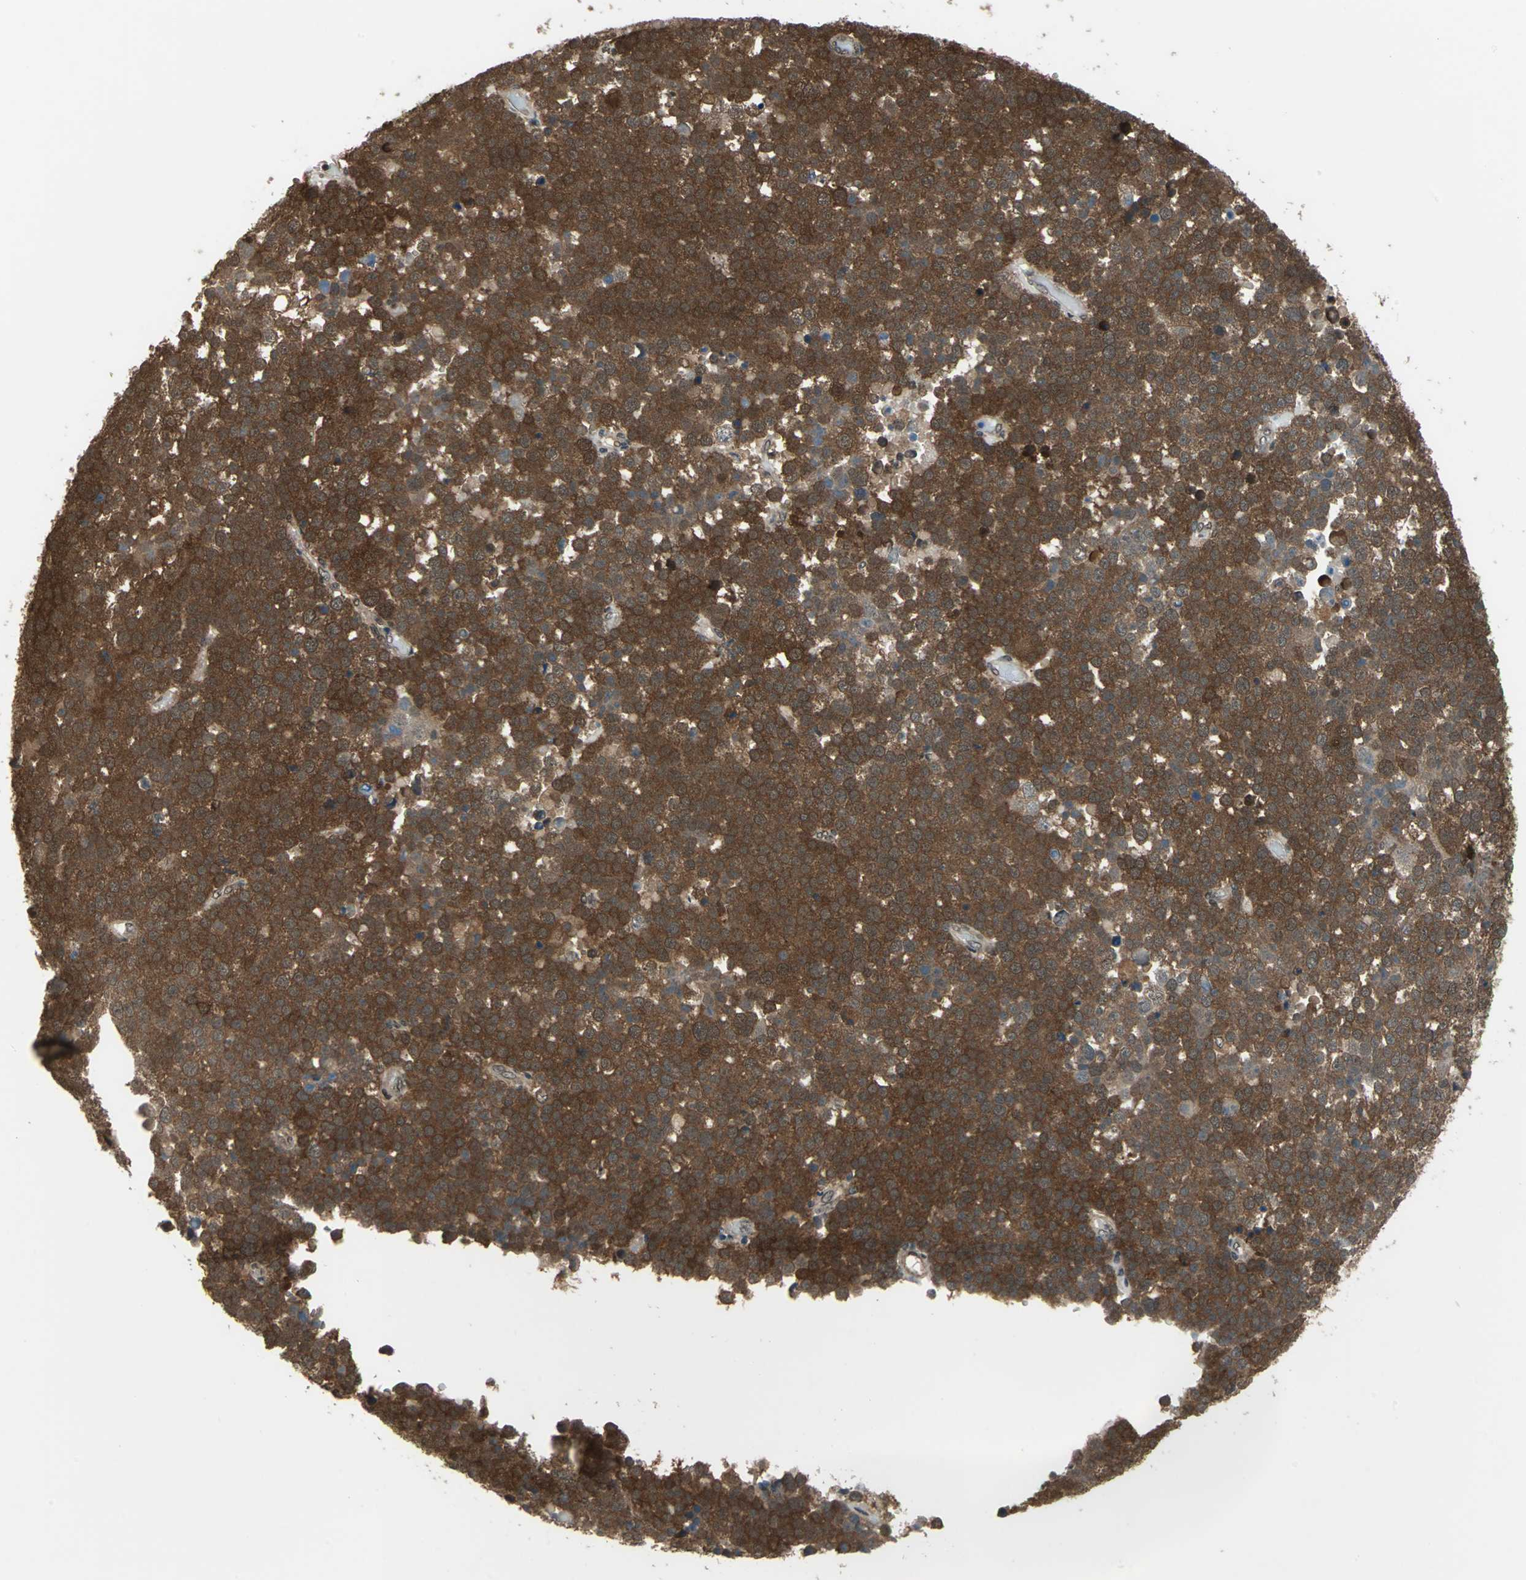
{"staining": {"intensity": "strong", "quantity": ">75%", "location": "cytoplasmic/membranous,nuclear"}, "tissue": "testis cancer", "cell_type": "Tumor cells", "image_type": "cancer", "snomed": [{"axis": "morphology", "description": "Seminoma, NOS"}, {"axis": "topography", "description": "Testis"}], "caption": "This photomicrograph shows immunohistochemistry (IHC) staining of testis seminoma, with high strong cytoplasmic/membranous and nuclear expression in approximately >75% of tumor cells.", "gene": "COPS5", "patient": {"sex": "male", "age": 71}}